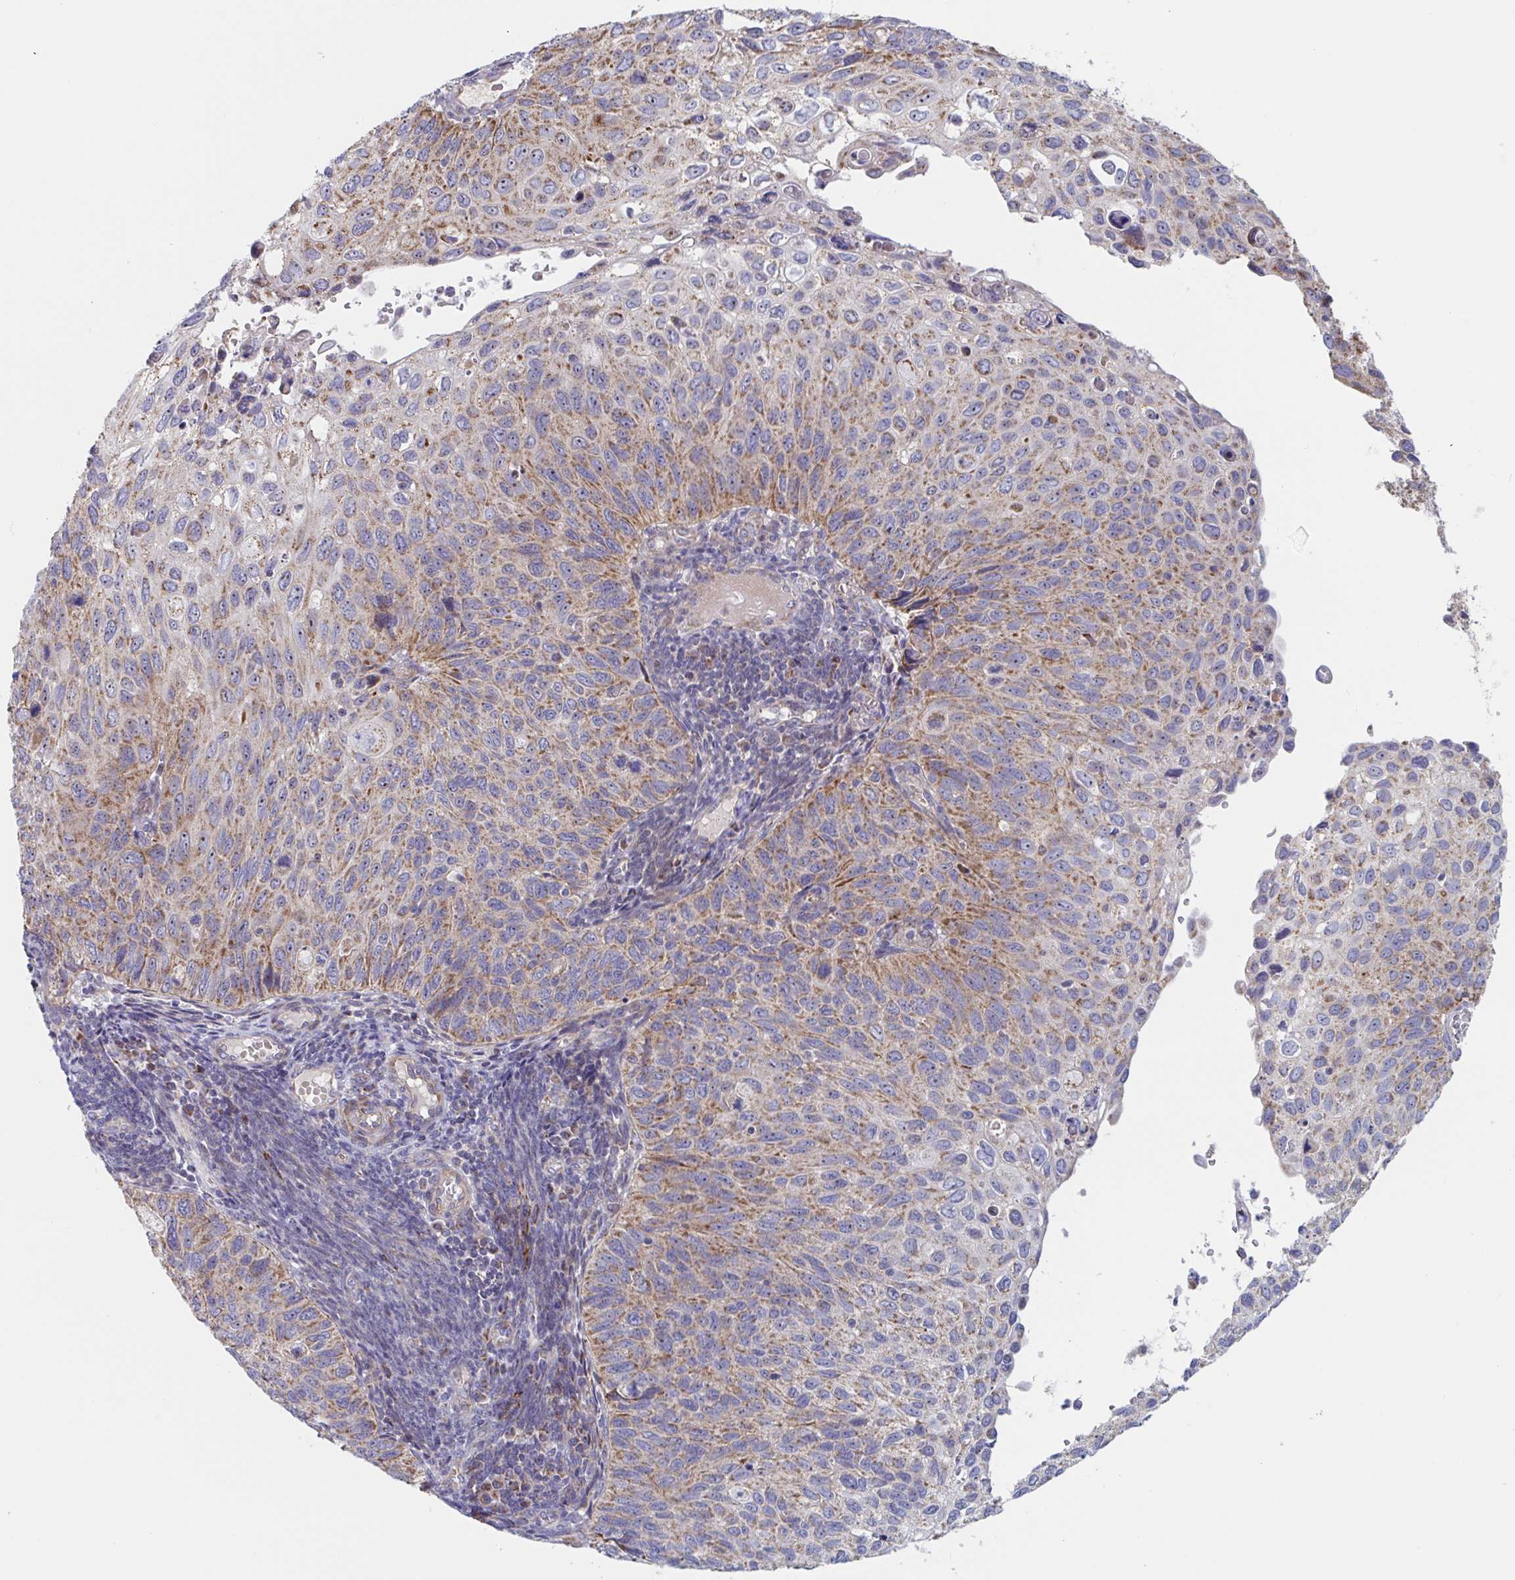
{"staining": {"intensity": "moderate", "quantity": ">75%", "location": "cytoplasmic/membranous"}, "tissue": "cervical cancer", "cell_type": "Tumor cells", "image_type": "cancer", "snomed": [{"axis": "morphology", "description": "Squamous cell carcinoma, NOS"}, {"axis": "topography", "description": "Cervix"}], "caption": "Moderate cytoplasmic/membranous protein expression is identified in about >75% of tumor cells in cervical cancer. The protein is shown in brown color, while the nuclei are stained blue.", "gene": "MRPL53", "patient": {"sex": "female", "age": 70}}